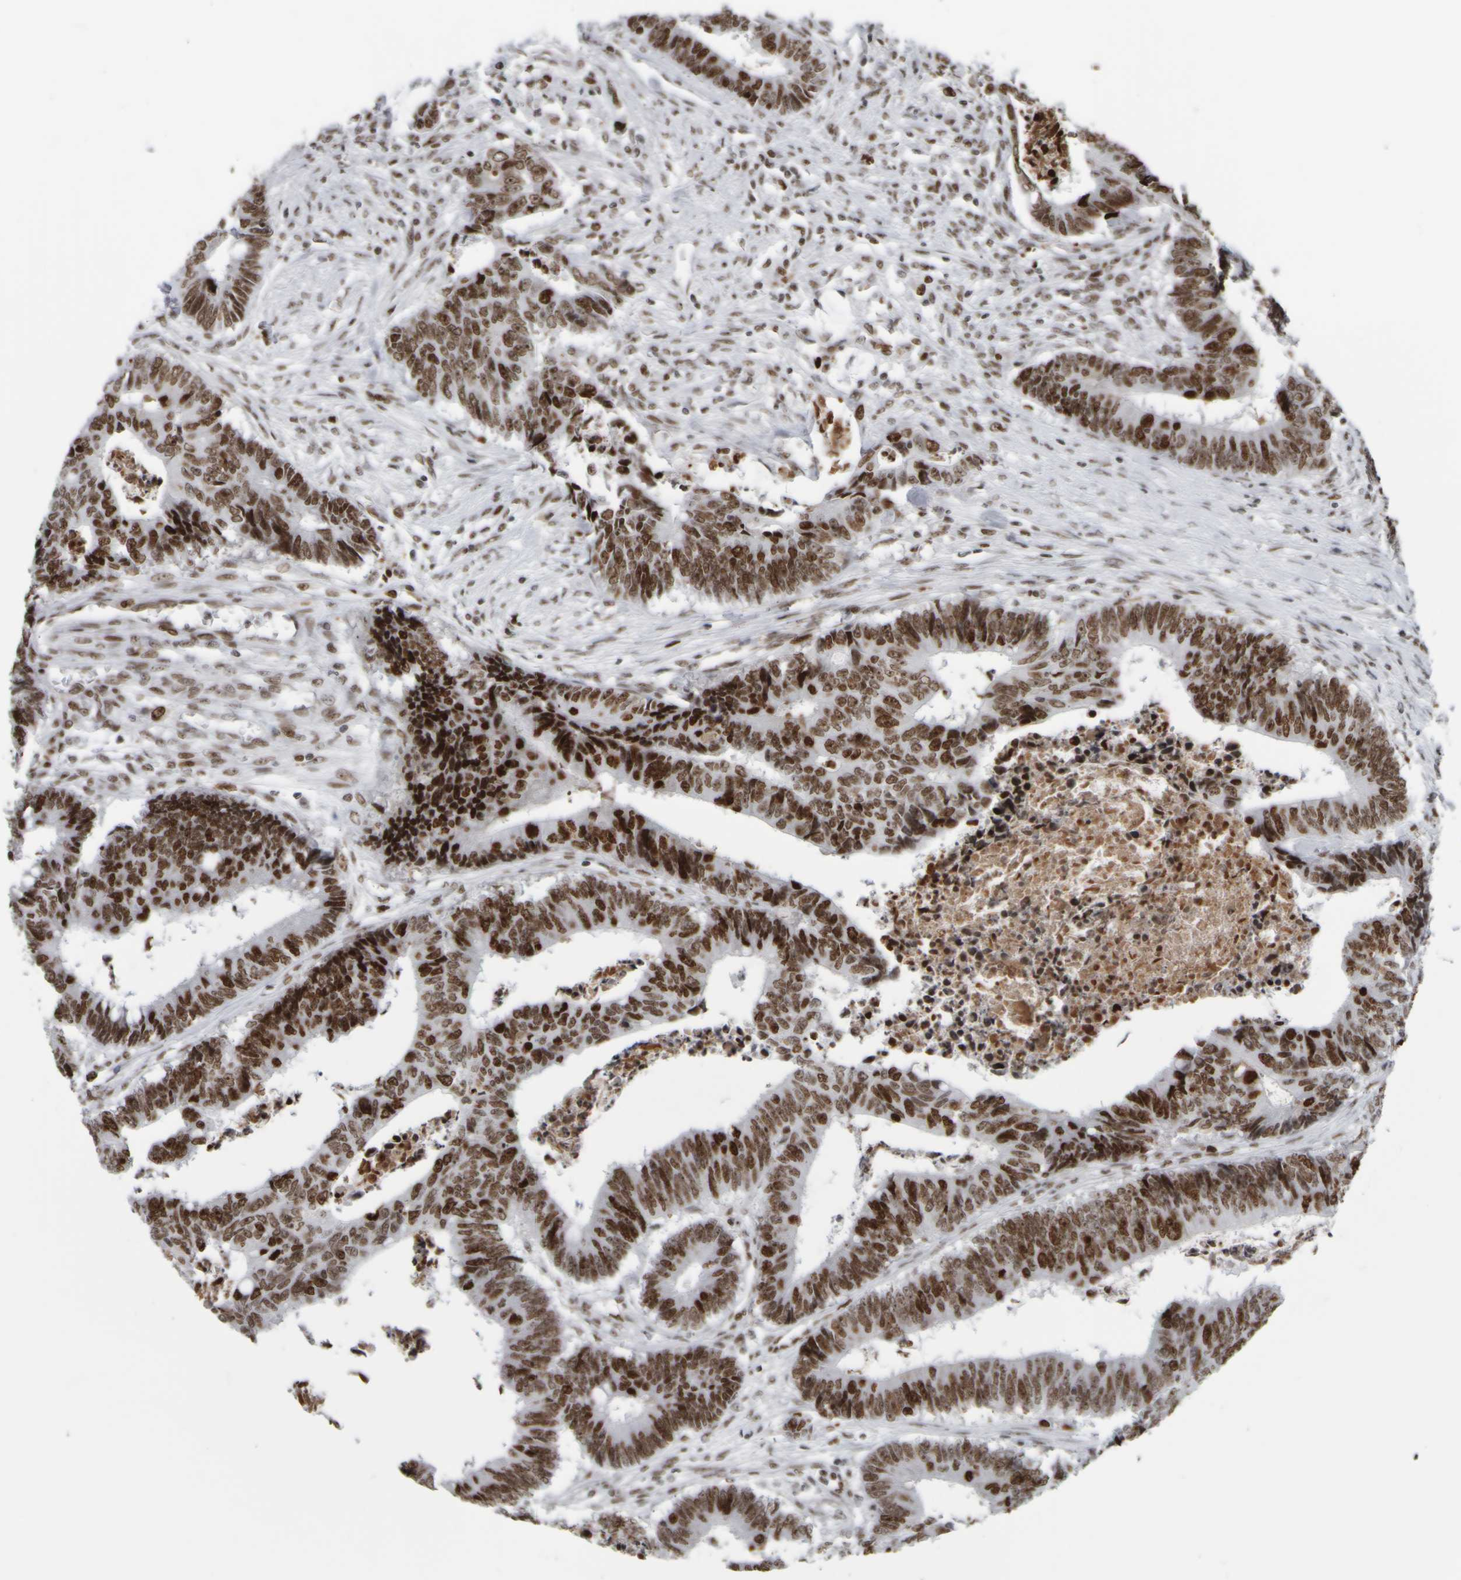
{"staining": {"intensity": "strong", "quantity": ">75%", "location": "nuclear"}, "tissue": "colorectal cancer", "cell_type": "Tumor cells", "image_type": "cancer", "snomed": [{"axis": "morphology", "description": "Adenocarcinoma, NOS"}, {"axis": "topography", "description": "Rectum"}], "caption": "This micrograph exhibits immunohistochemistry (IHC) staining of colorectal cancer (adenocarcinoma), with high strong nuclear expression in approximately >75% of tumor cells.", "gene": "TOP2B", "patient": {"sex": "male", "age": 84}}